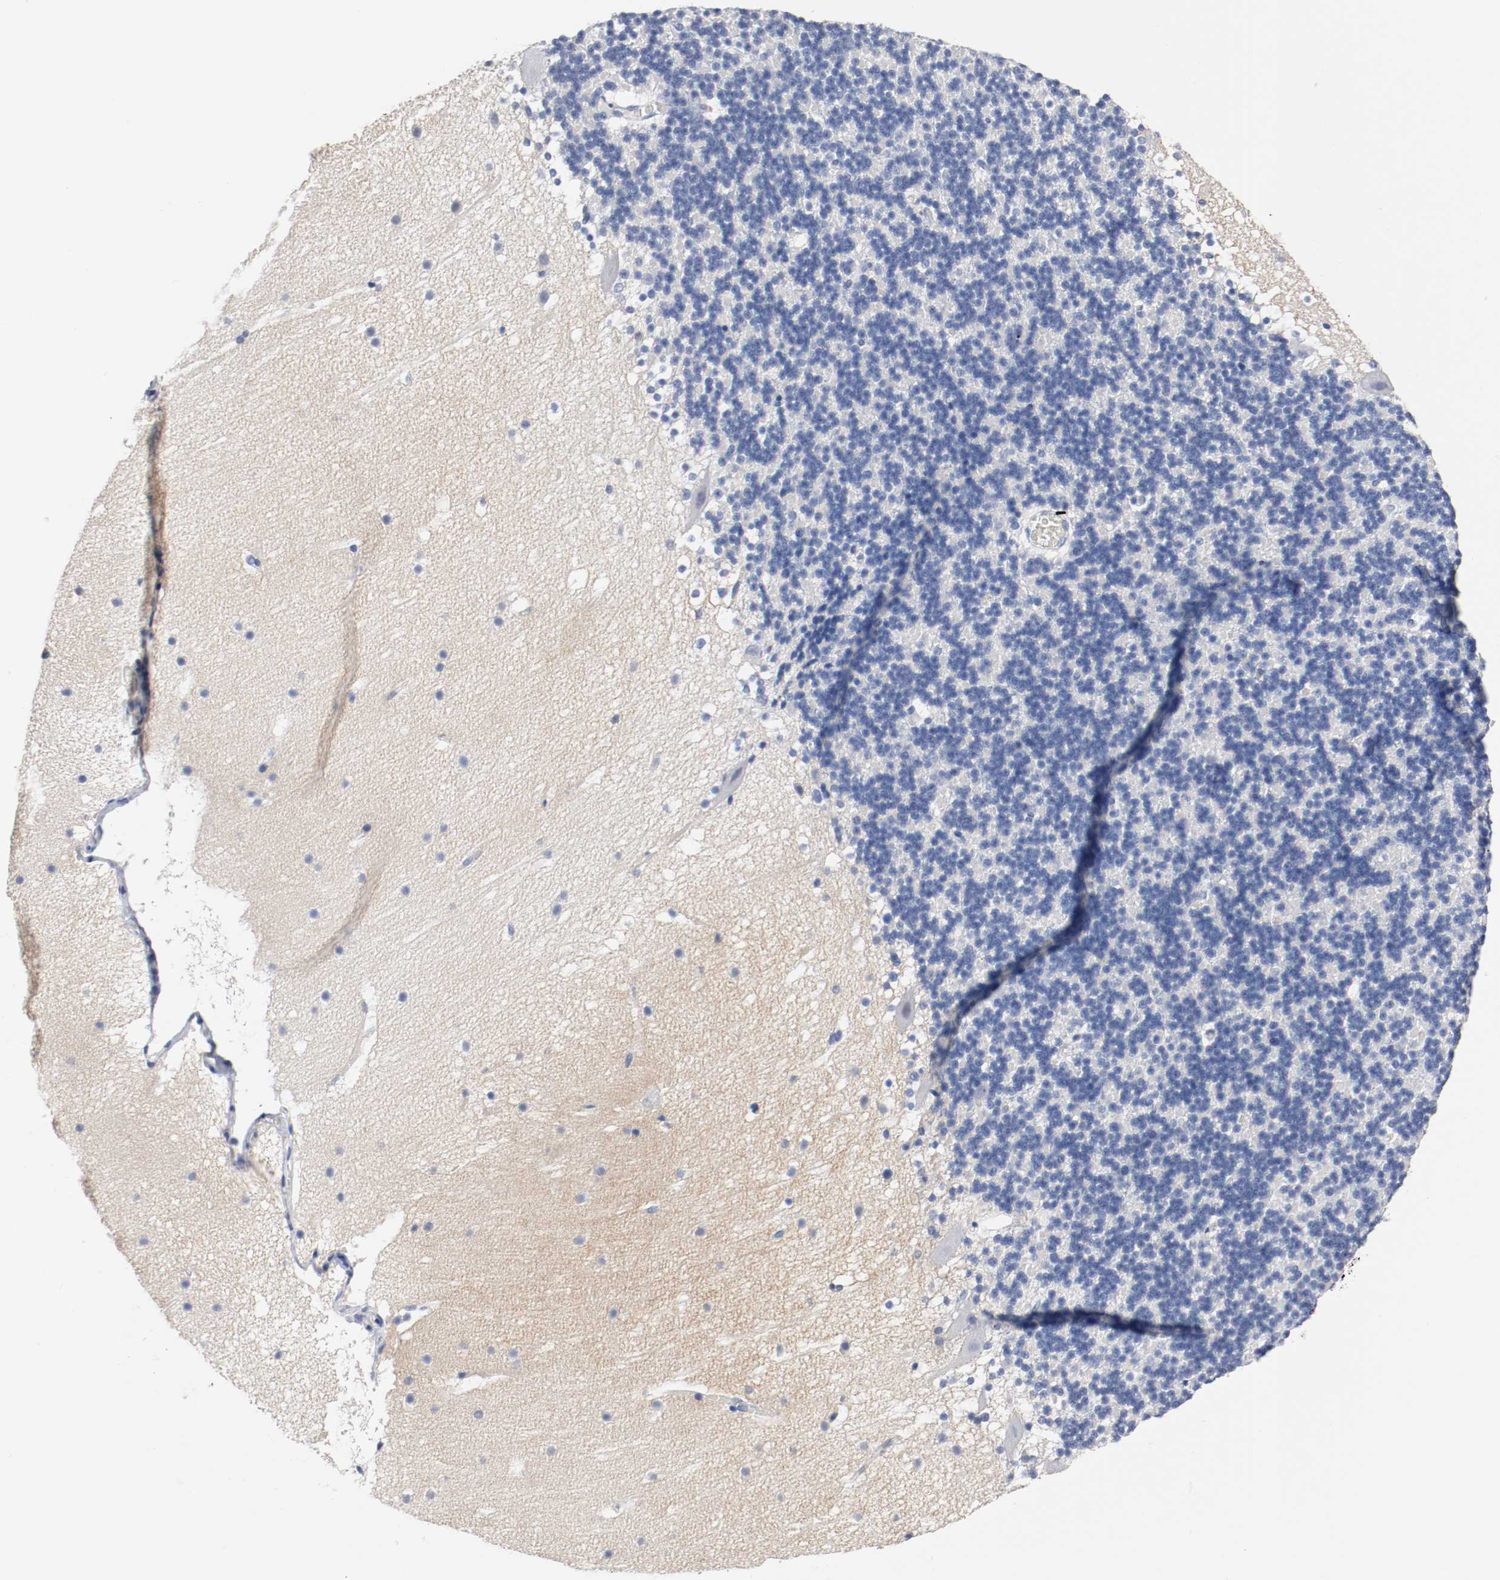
{"staining": {"intensity": "negative", "quantity": "none", "location": "none"}, "tissue": "cerebellum", "cell_type": "Cells in granular layer", "image_type": "normal", "snomed": [{"axis": "morphology", "description": "Normal tissue, NOS"}, {"axis": "topography", "description": "Cerebellum"}], "caption": "DAB (3,3'-diaminobenzidine) immunohistochemical staining of normal cerebellum exhibits no significant staining in cells in granular layer.", "gene": "TNC", "patient": {"sex": "male", "age": 45}}